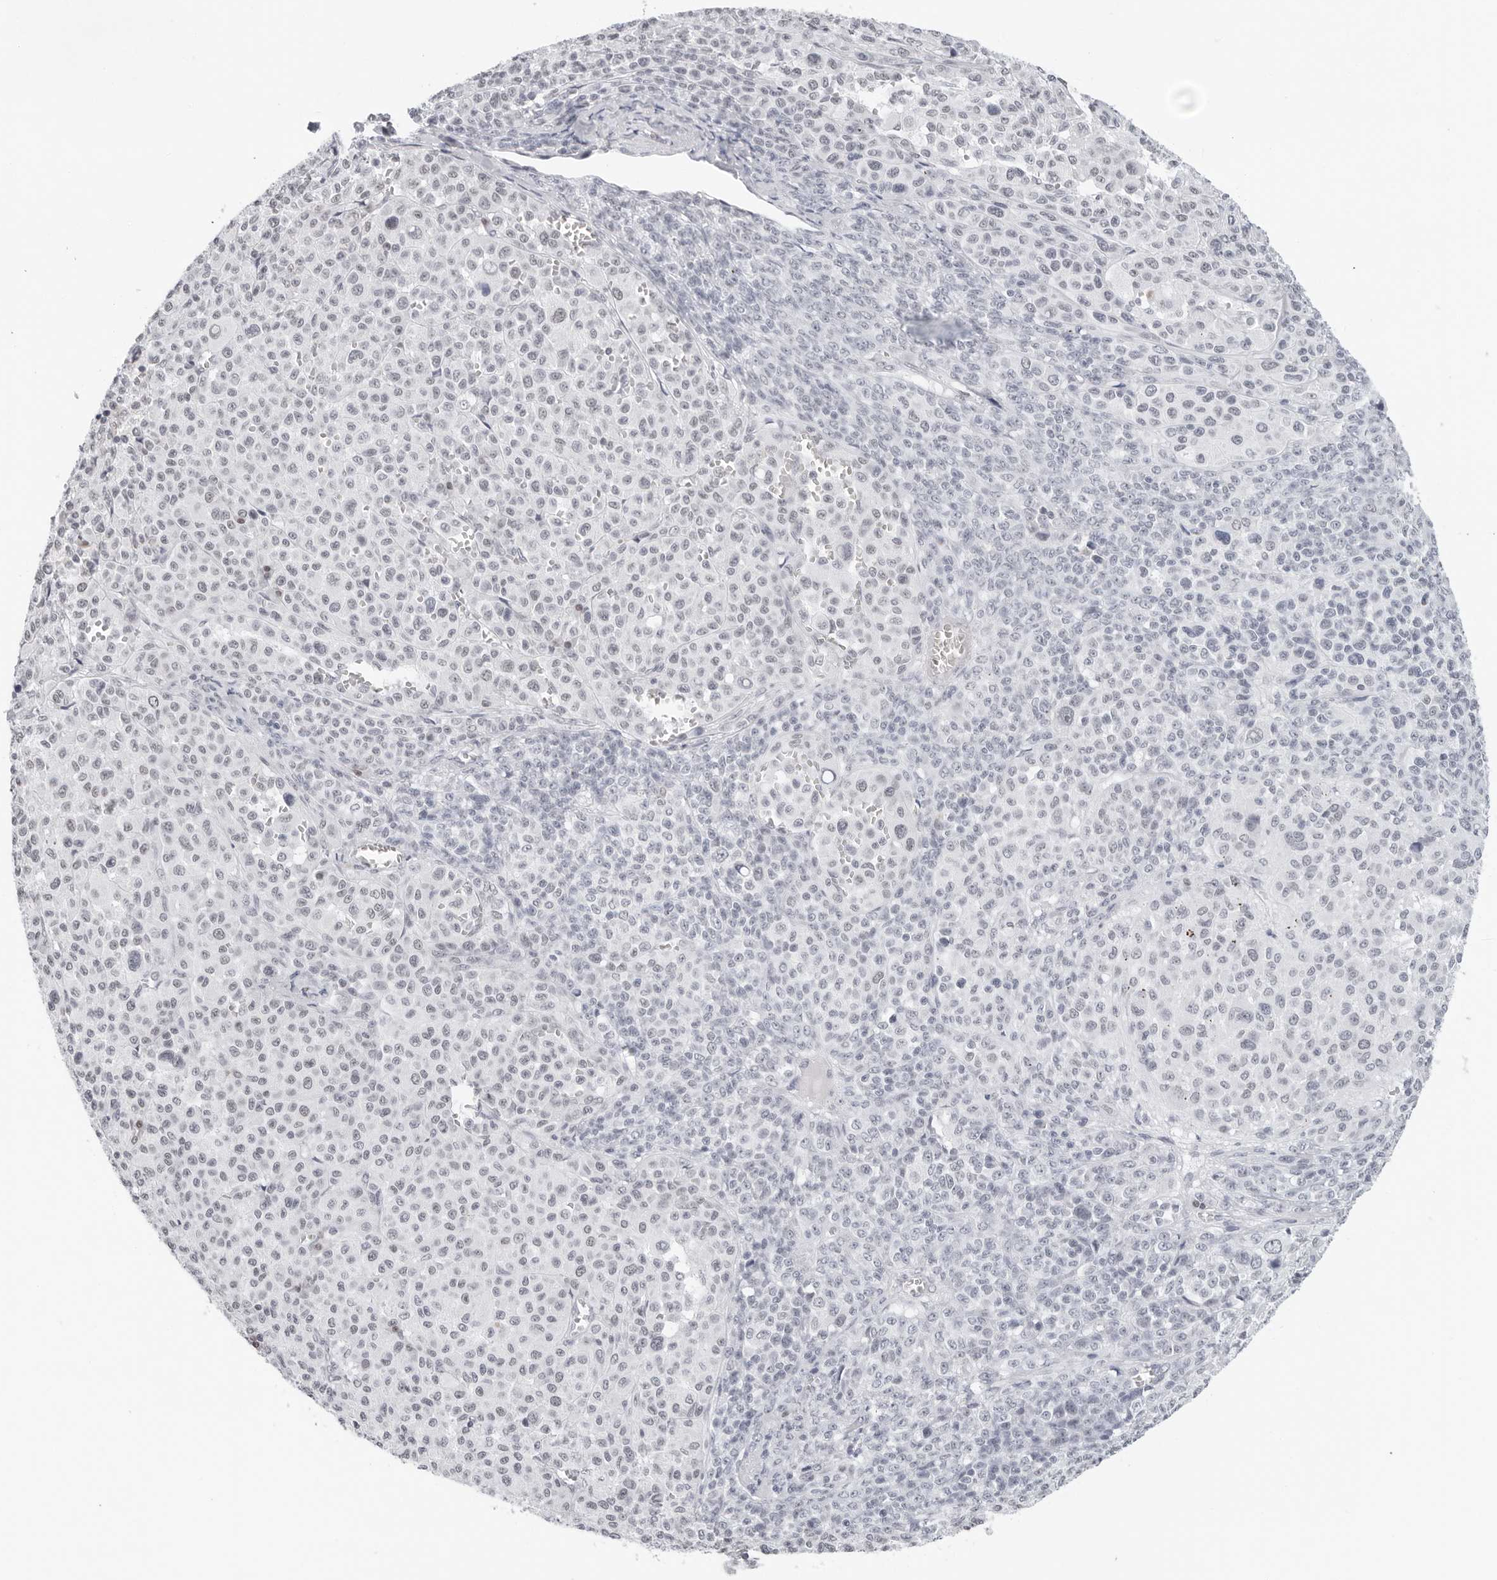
{"staining": {"intensity": "negative", "quantity": "none", "location": "none"}, "tissue": "melanoma", "cell_type": "Tumor cells", "image_type": "cancer", "snomed": [{"axis": "morphology", "description": "Malignant melanoma, Metastatic site"}, {"axis": "topography", "description": "Skin"}], "caption": "High magnification brightfield microscopy of malignant melanoma (metastatic site) stained with DAB (3,3'-diaminobenzidine) (brown) and counterstained with hematoxylin (blue): tumor cells show no significant staining.", "gene": "FLG2", "patient": {"sex": "female", "age": 74}}